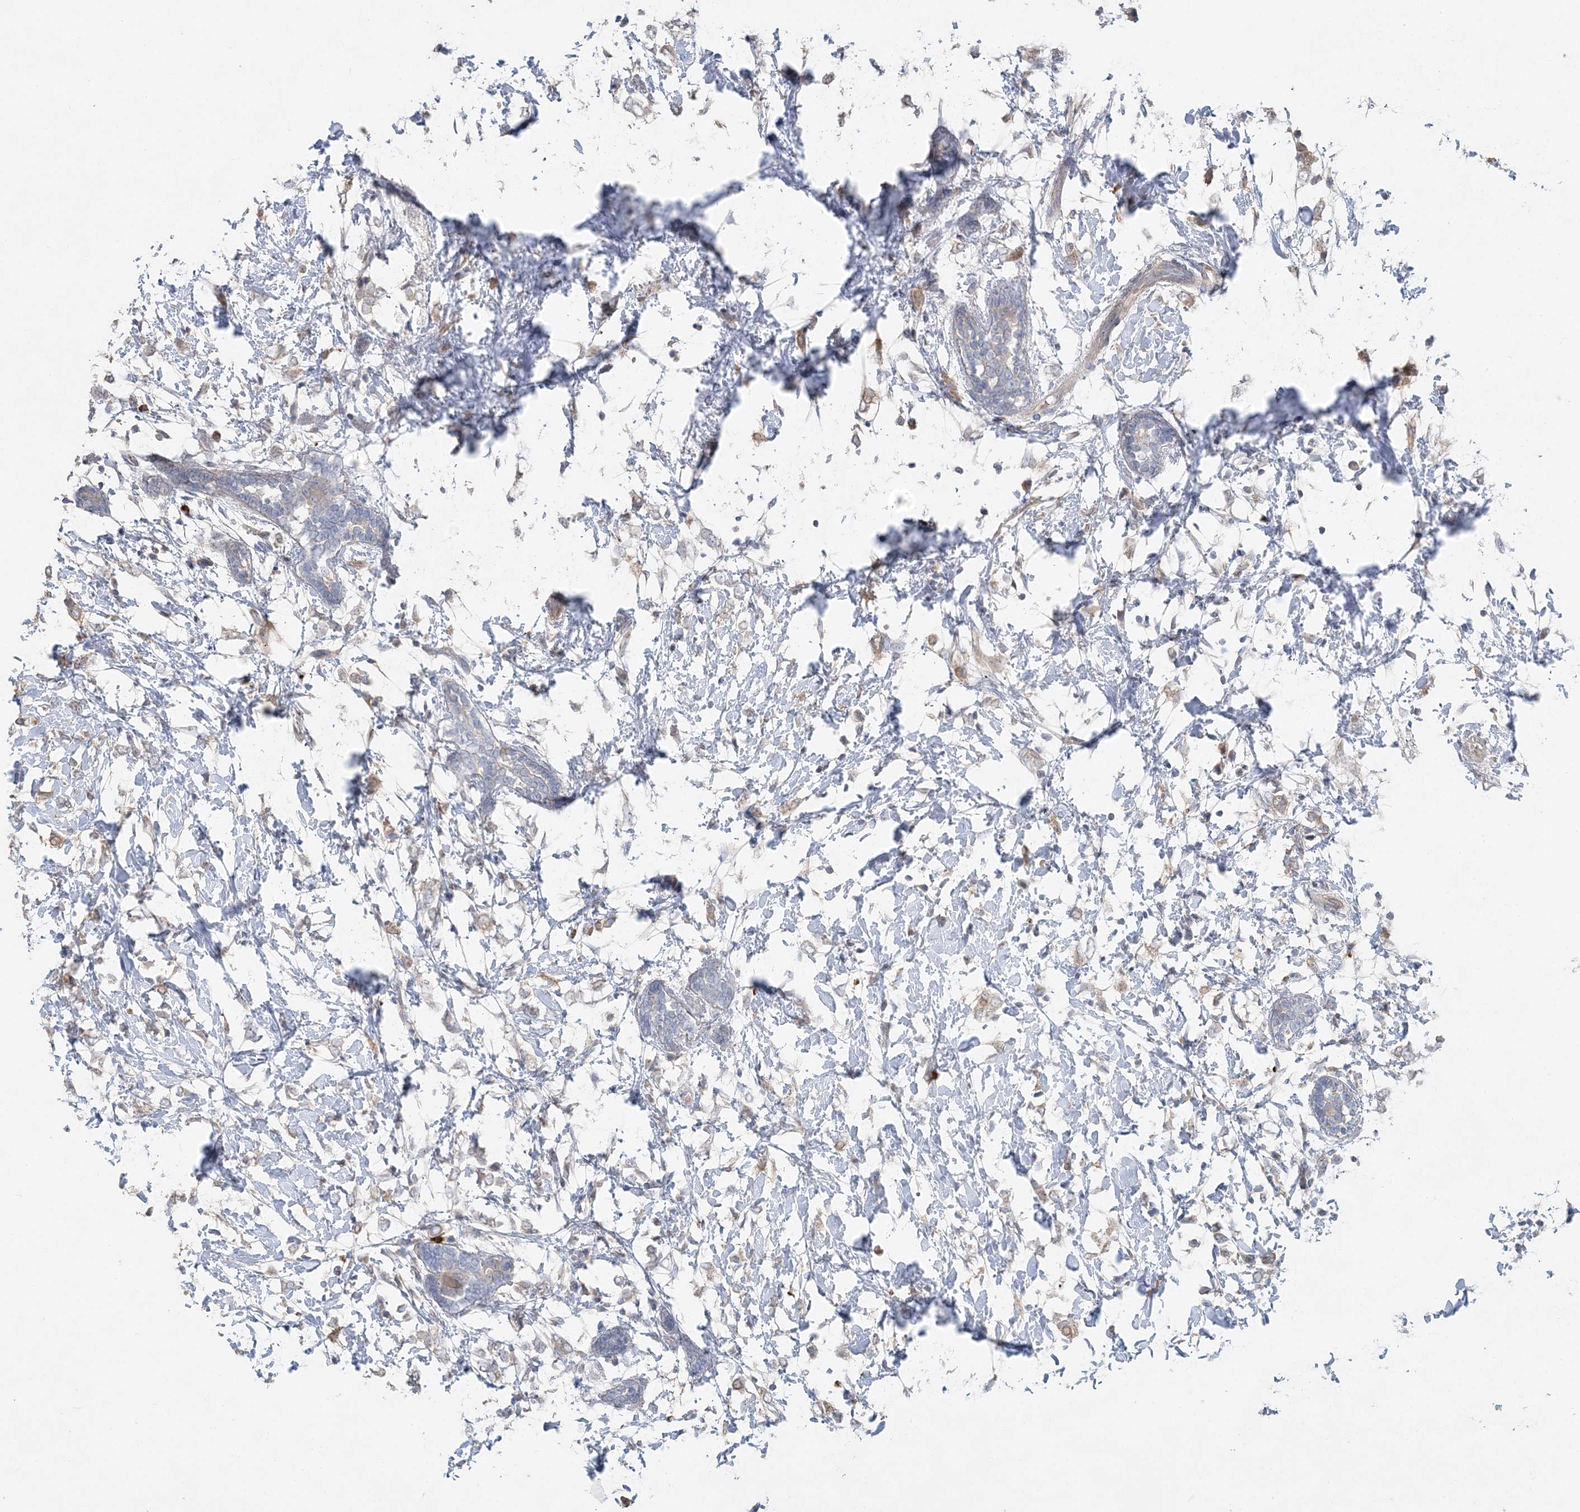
{"staining": {"intensity": "weak", "quantity": ">75%", "location": "cytoplasmic/membranous"}, "tissue": "breast cancer", "cell_type": "Tumor cells", "image_type": "cancer", "snomed": [{"axis": "morphology", "description": "Normal tissue, NOS"}, {"axis": "morphology", "description": "Lobular carcinoma"}, {"axis": "topography", "description": "Breast"}], "caption": "Immunohistochemistry (IHC) image of human lobular carcinoma (breast) stained for a protein (brown), which exhibits low levels of weak cytoplasmic/membranous staining in approximately >75% of tumor cells.", "gene": "SLC4A10", "patient": {"sex": "female", "age": 47}}